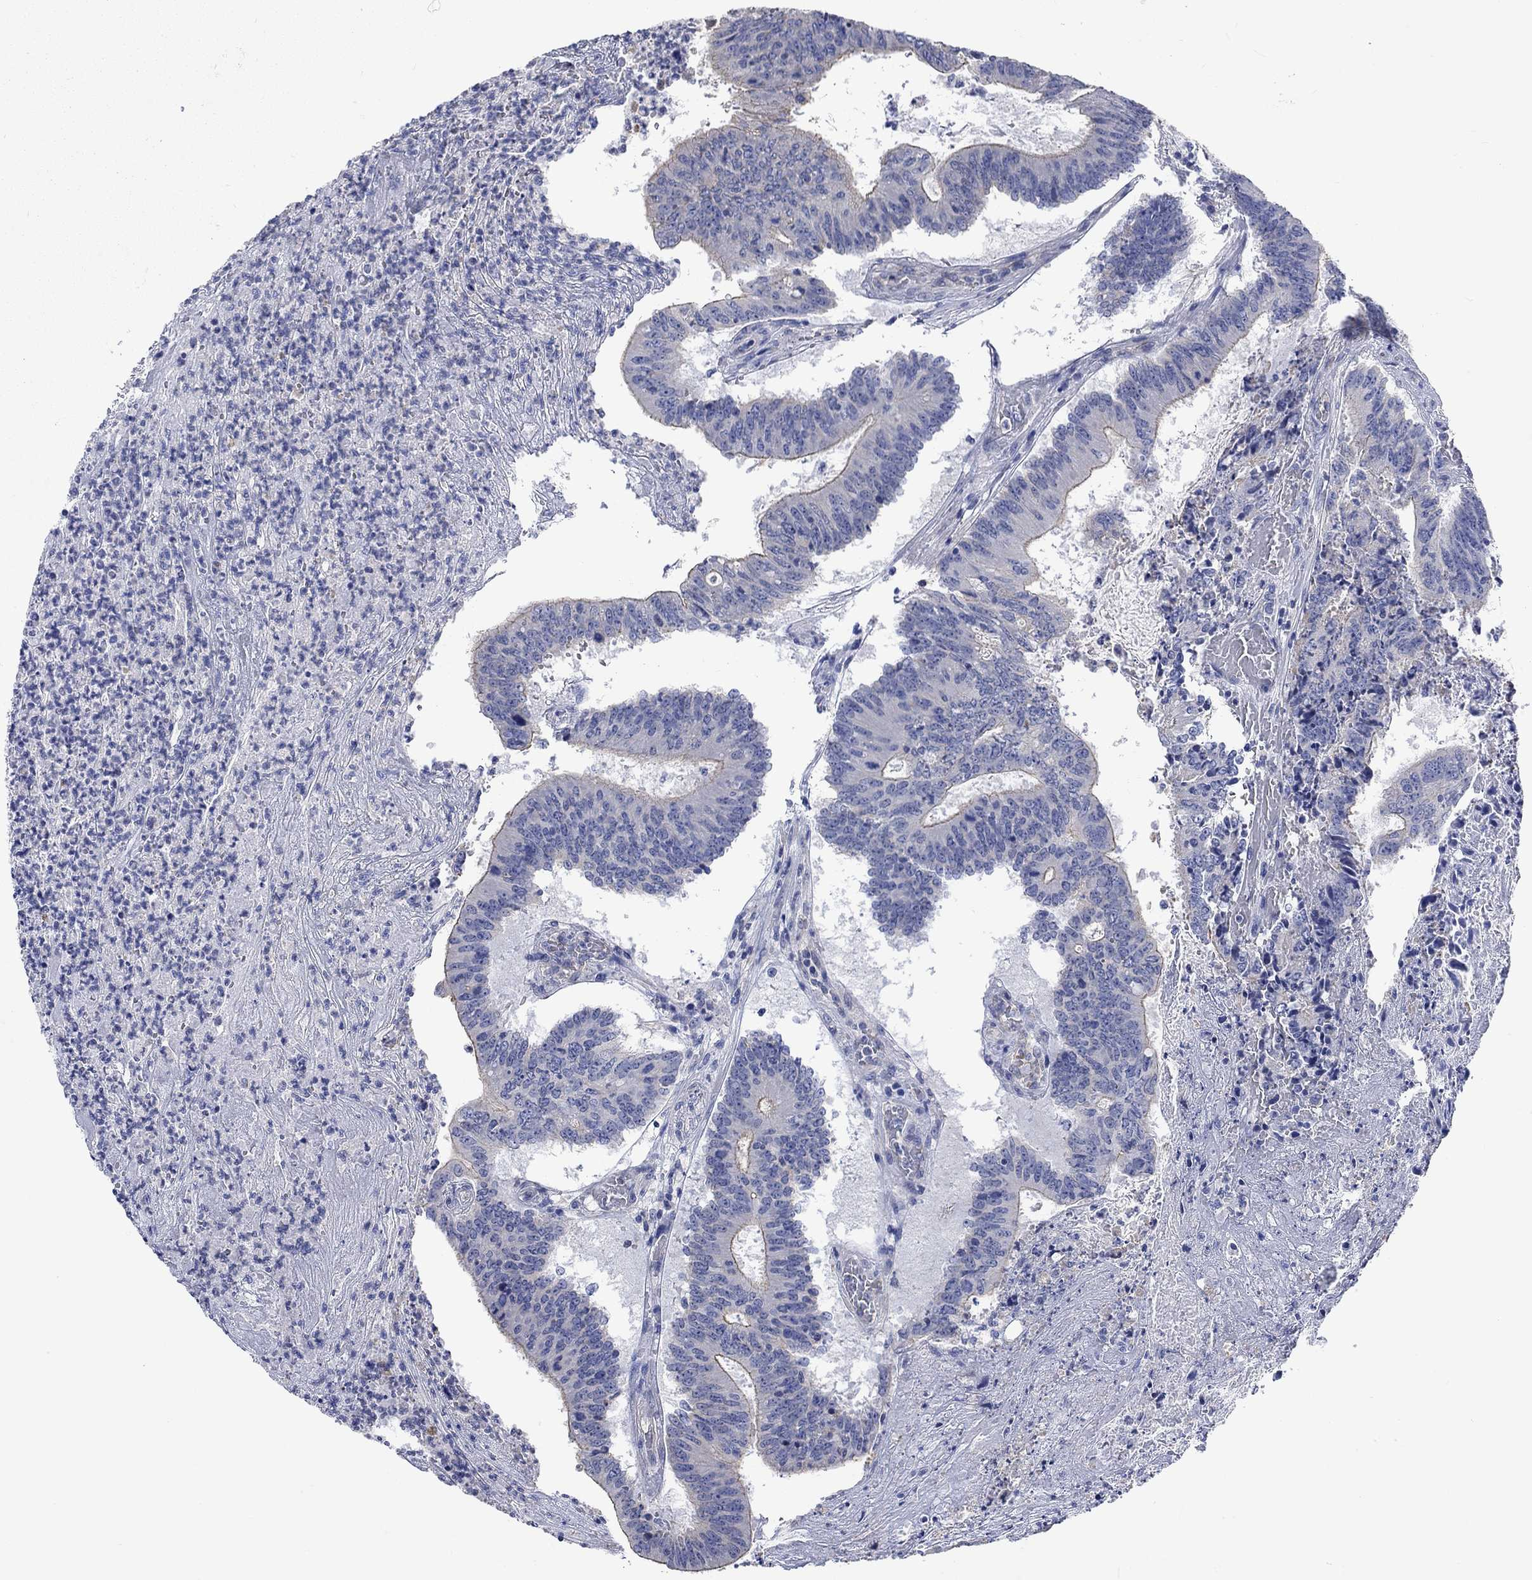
{"staining": {"intensity": "weak", "quantity": "<25%", "location": "cytoplasmic/membranous"}, "tissue": "colorectal cancer", "cell_type": "Tumor cells", "image_type": "cancer", "snomed": [{"axis": "morphology", "description": "Adenocarcinoma, NOS"}, {"axis": "topography", "description": "Colon"}], "caption": "High magnification brightfield microscopy of colorectal adenocarcinoma stained with DAB (brown) and counterstained with hematoxylin (blue): tumor cells show no significant staining. The staining was performed using DAB to visualize the protein expression in brown, while the nuclei were stained in blue with hematoxylin (Magnification: 20x).", "gene": "AGRP", "patient": {"sex": "female", "age": 70}}